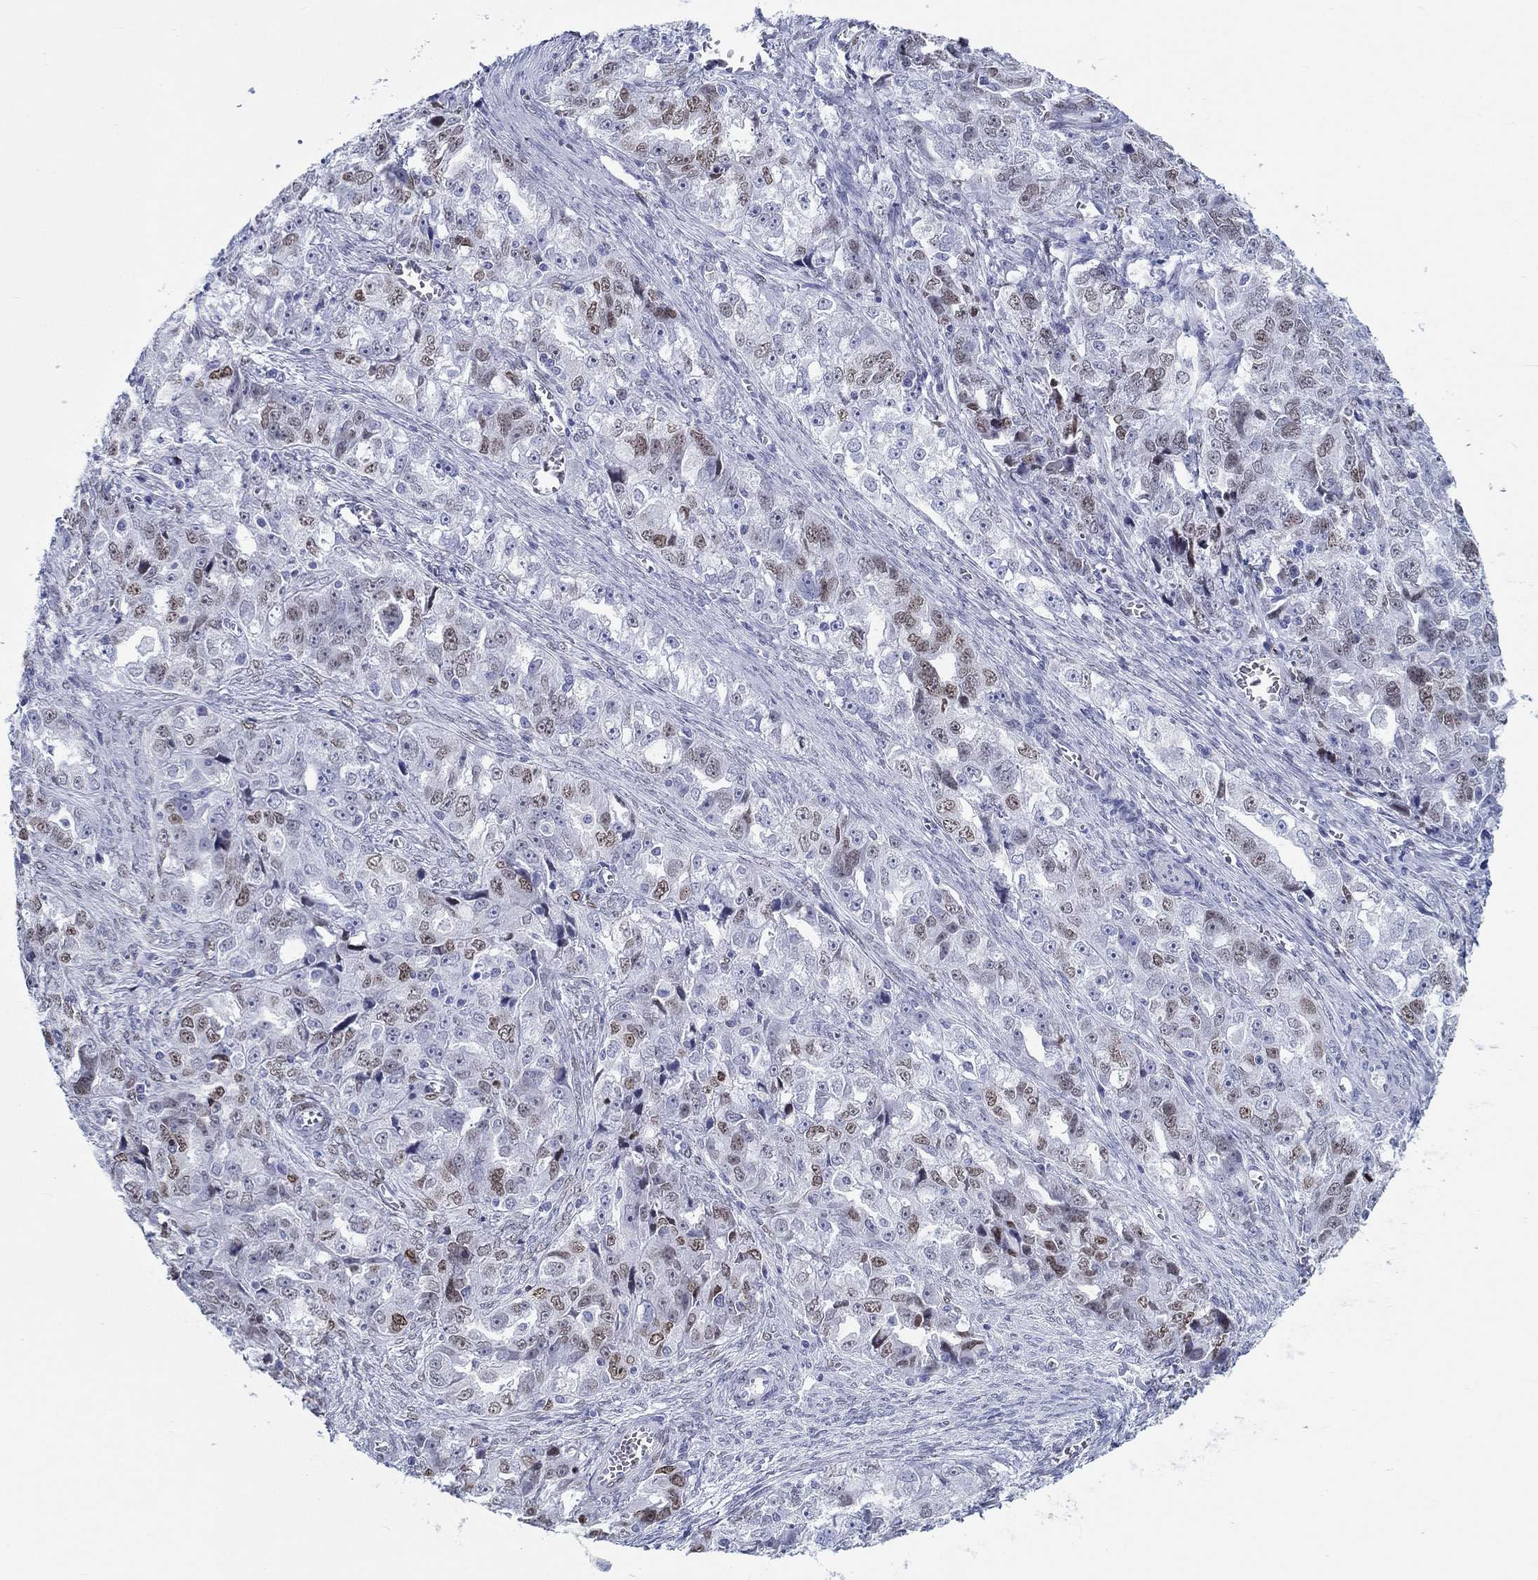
{"staining": {"intensity": "weak", "quantity": "25%-75%", "location": "nuclear"}, "tissue": "ovarian cancer", "cell_type": "Tumor cells", "image_type": "cancer", "snomed": [{"axis": "morphology", "description": "Cystadenocarcinoma, serous, NOS"}, {"axis": "topography", "description": "Ovary"}], "caption": "IHC histopathology image of neoplastic tissue: ovarian cancer stained using IHC displays low levels of weak protein expression localized specifically in the nuclear of tumor cells, appearing as a nuclear brown color.", "gene": "H1-1", "patient": {"sex": "female", "age": 51}}